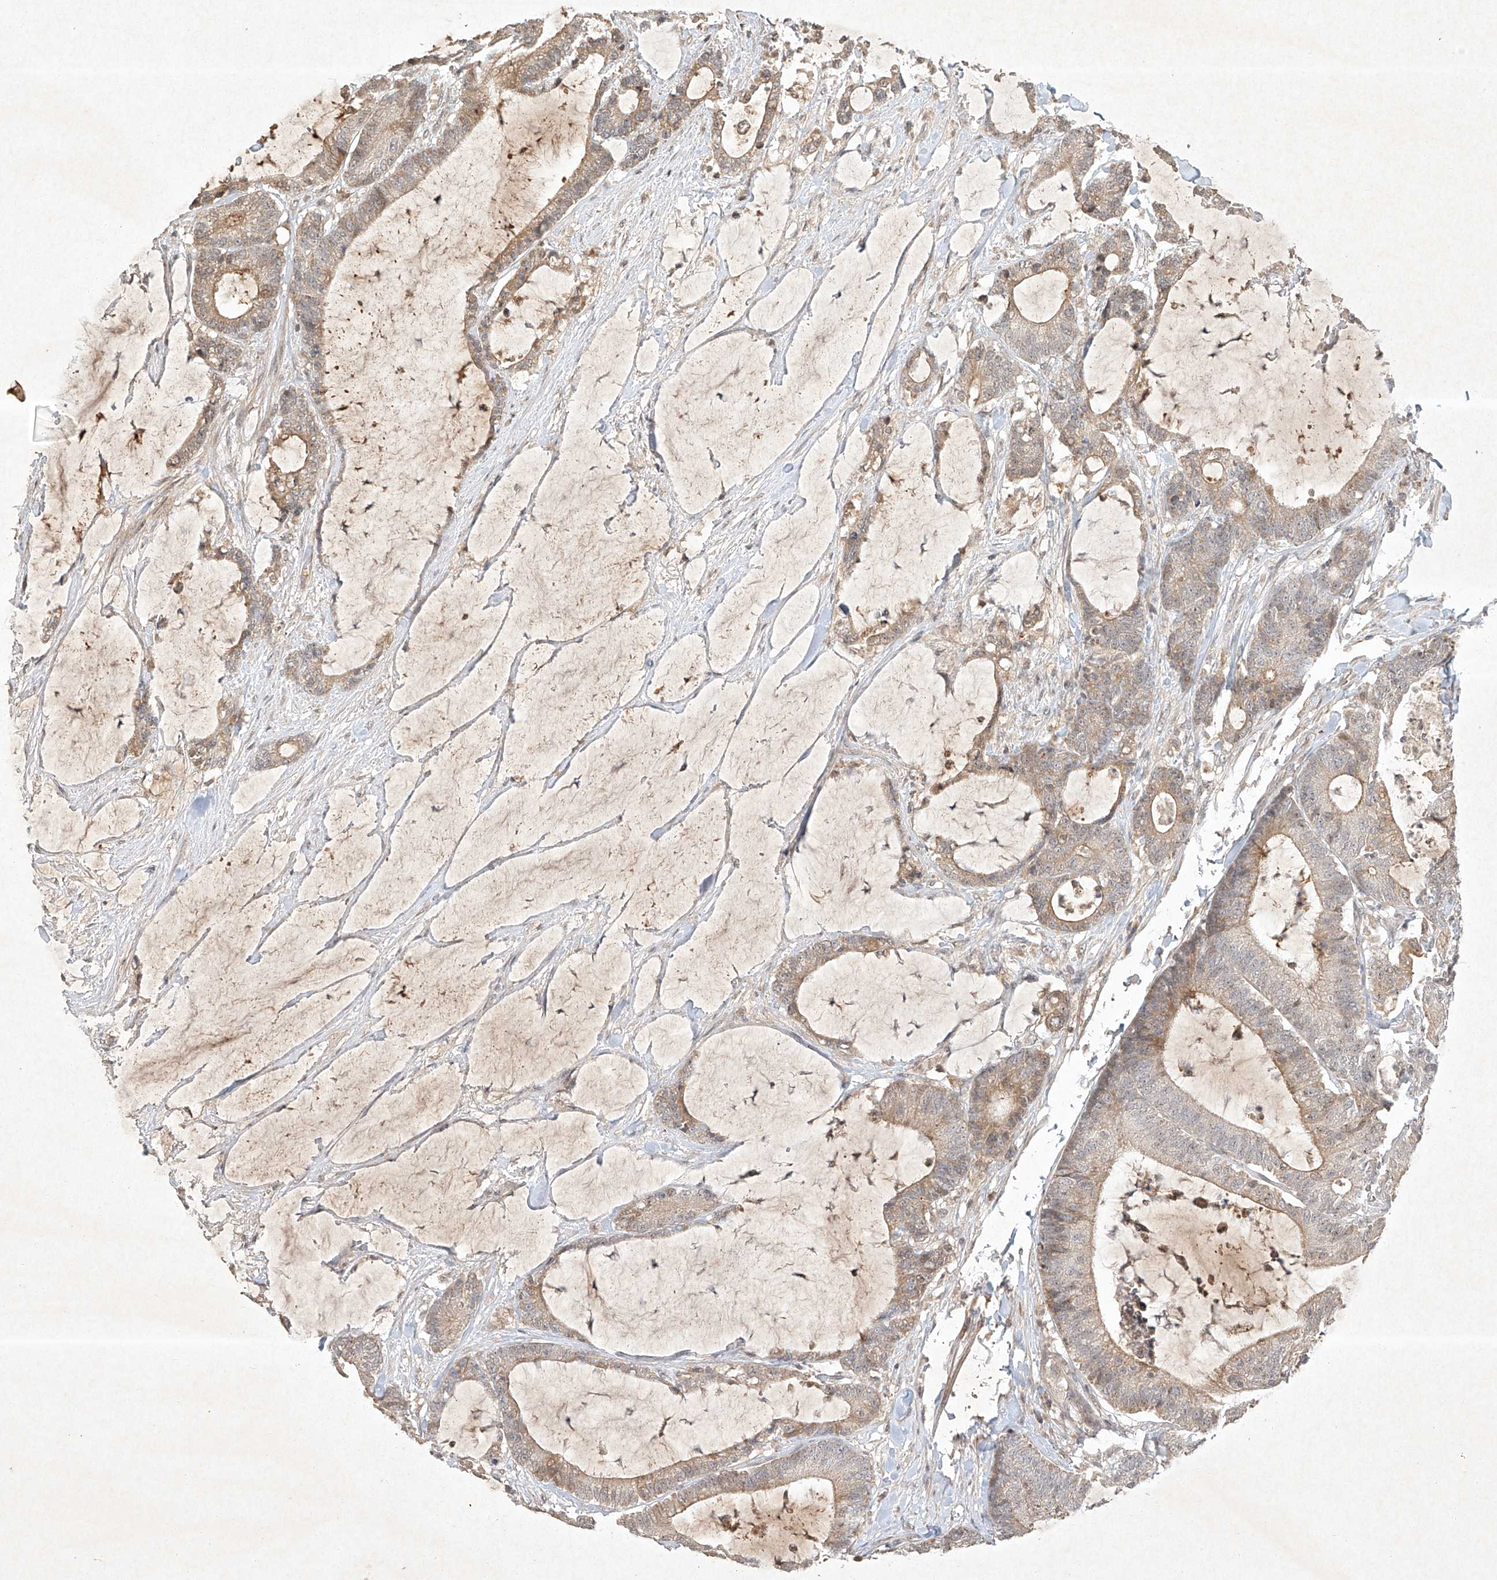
{"staining": {"intensity": "moderate", "quantity": "25%-75%", "location": "cytoplasmic/membranous"}, "tissue": "colorectal cancer", "cell_type": "Tumor cells", "image_type": "cancer", "snomed": [{"axis": "morphology", "description": "Adenocarcinoma, NOS"}, {"axis": "topography", "description": "Colon"}], "caption": "Adenocarcinoma (colorectal) stained with a protein marker exhibits moderate staining in tumor cells.", "gene": "BTRC", "patient": {"sex": "female", "age": 84}}